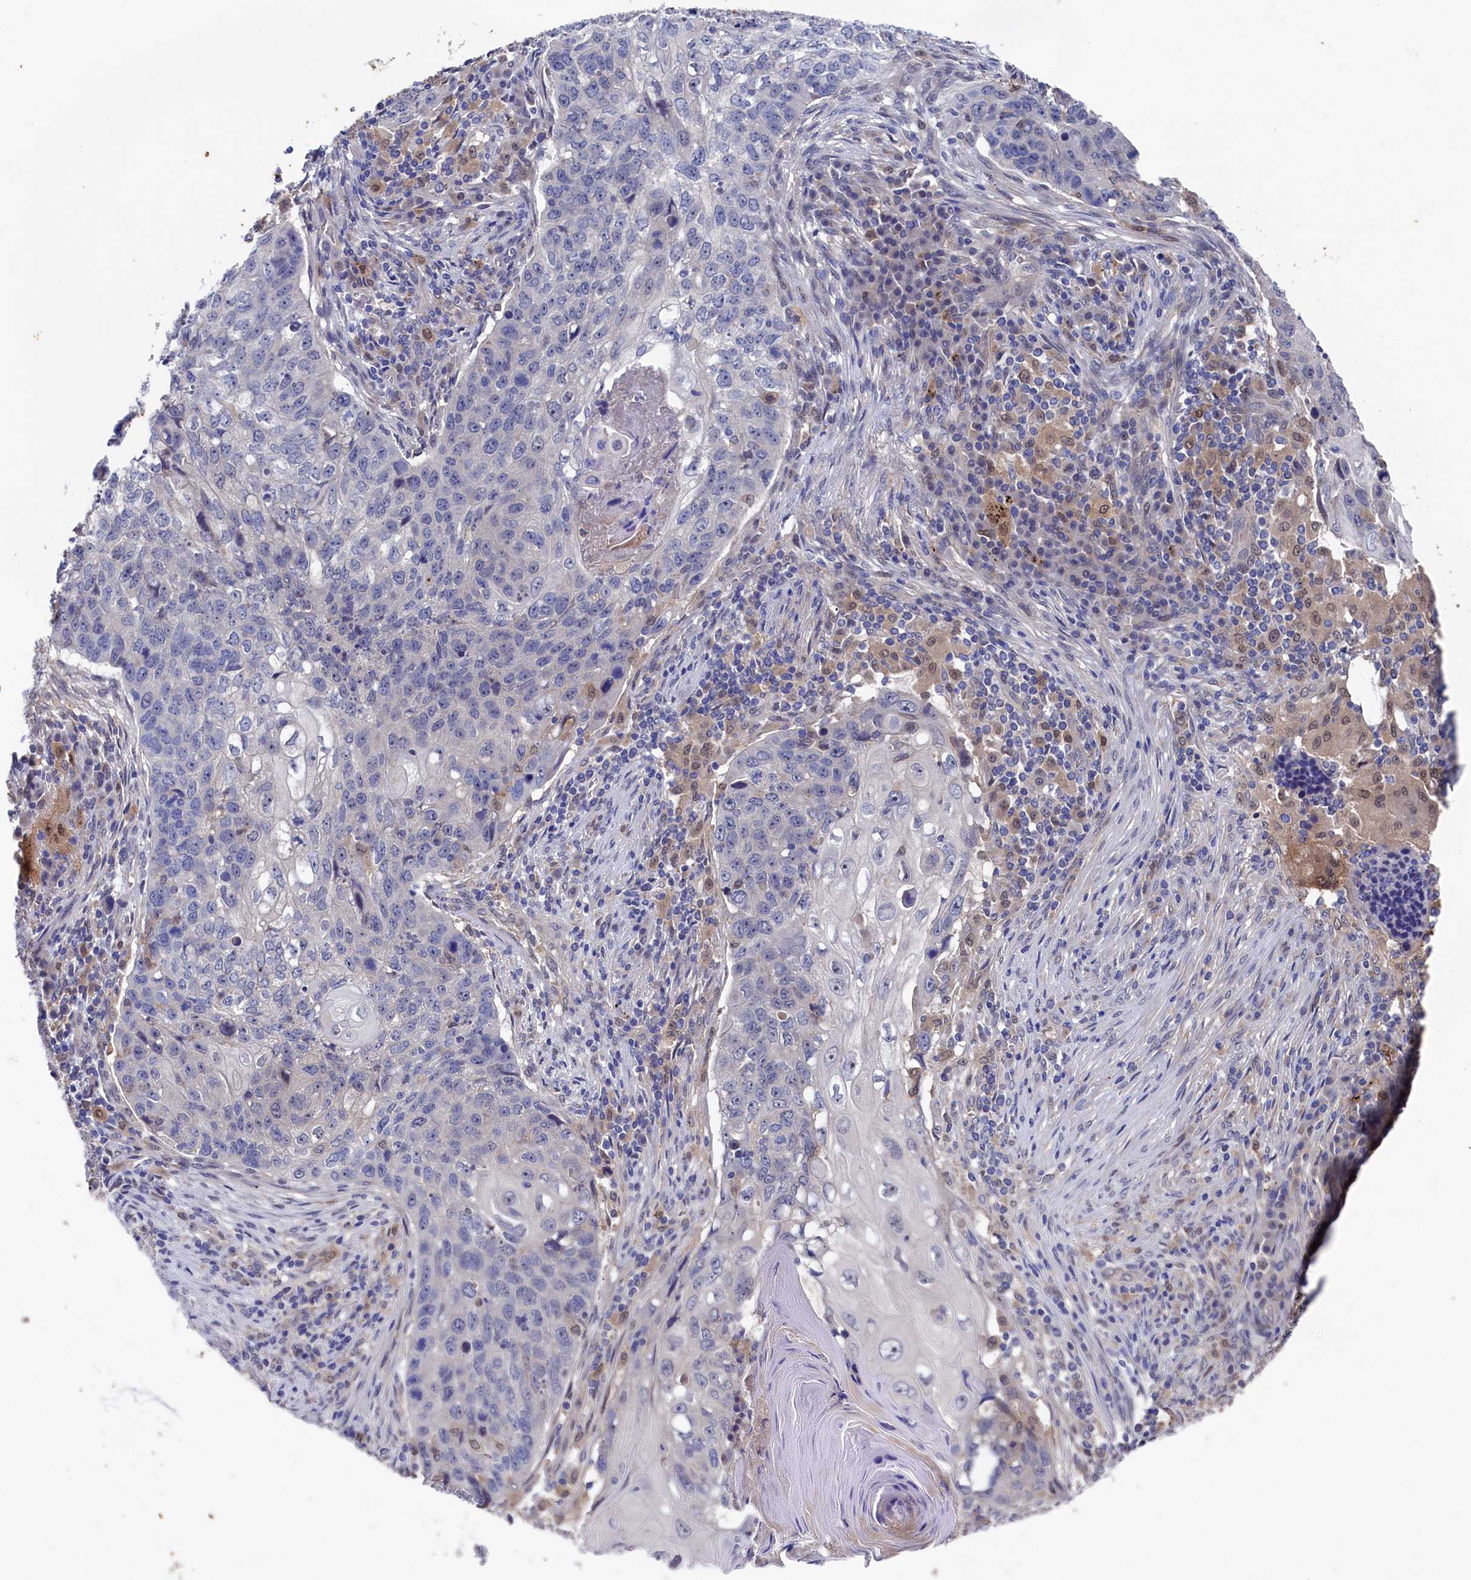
{"staining": {"intensity": "negative", "quantity": "none", "location": "none"}, "tissue": "lung cancer", "cell_type": "Tumor cells", "image_type": "cancer", "snomed": [{"axis": "morphology", "description": "Squamous cell carcinoma, NOS"}, {"axis": "topography", "description": "Lung"}], "caption": "Immunohistochemistry (IHC) micrograph of lung squamous cell carcinoma stained for a protein (brown), which displays no positivity in tumor cells. (IHC, brightfield microscopy, high magnification).", "gene": "RNH1", "patient": {"sex": "female", "age": 63}}